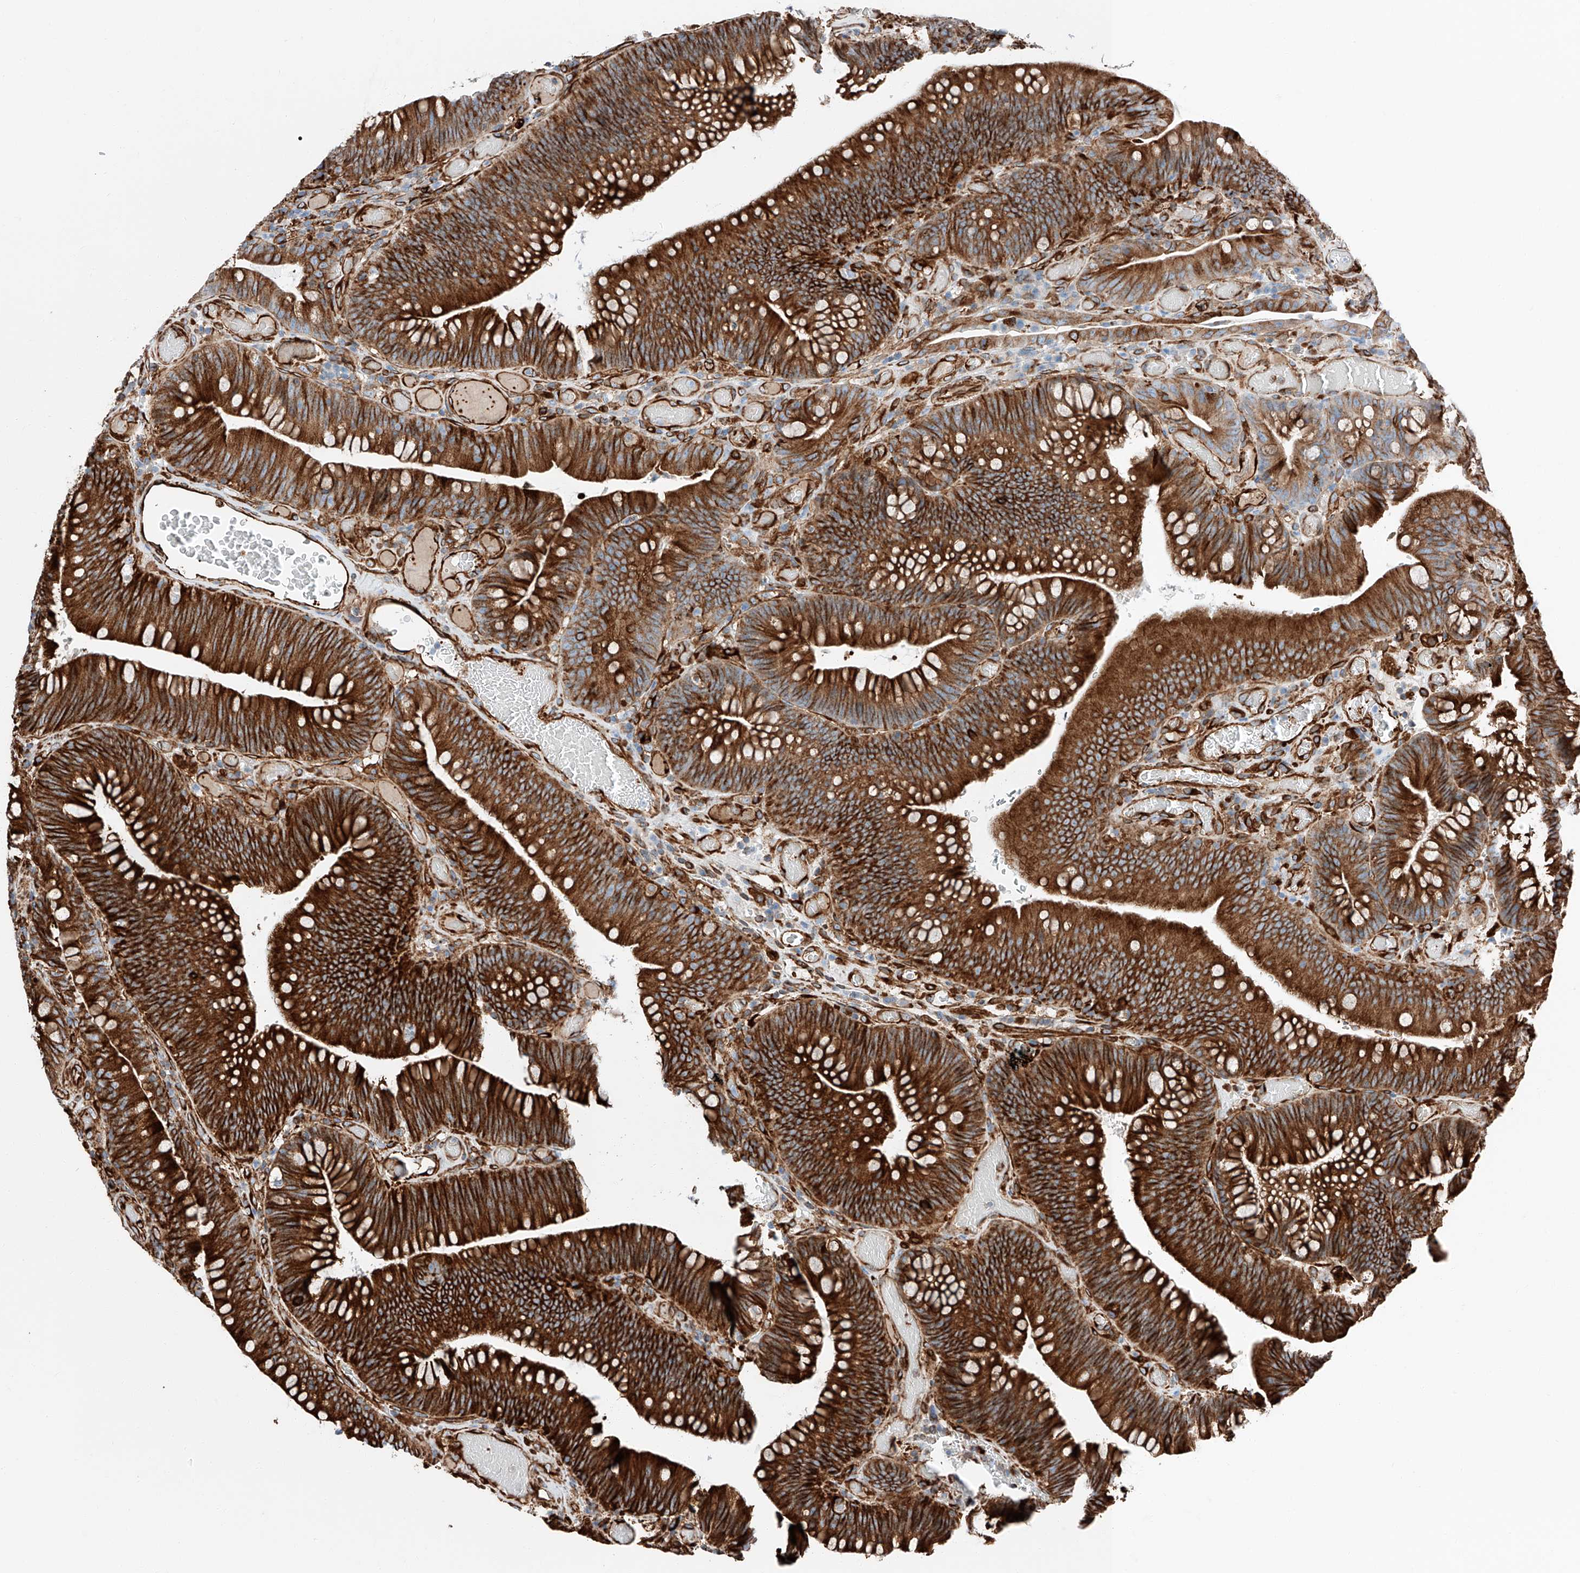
{"staining": {"intensity": "strong", "quantity": ">75%", "location": "cytoplasmic/membranous"}, "tissue": "colorectal cancer", "cell_type": "Tumor cells", "image_type": "cancer", "snomed": [{"axis": "morphology", "description": "Normal tissue, NOS"}, {"axis": "topography", "description": "Colon"}], "caption": "An IHC image of neoplastic tissue is shown. Protein staining in brown shows strong cytoplasmic/membranous positivity in colorectal cancer within tumor cells.", "gene": "ZNF804A", "patient": {"sex": "female", "age": 82}}